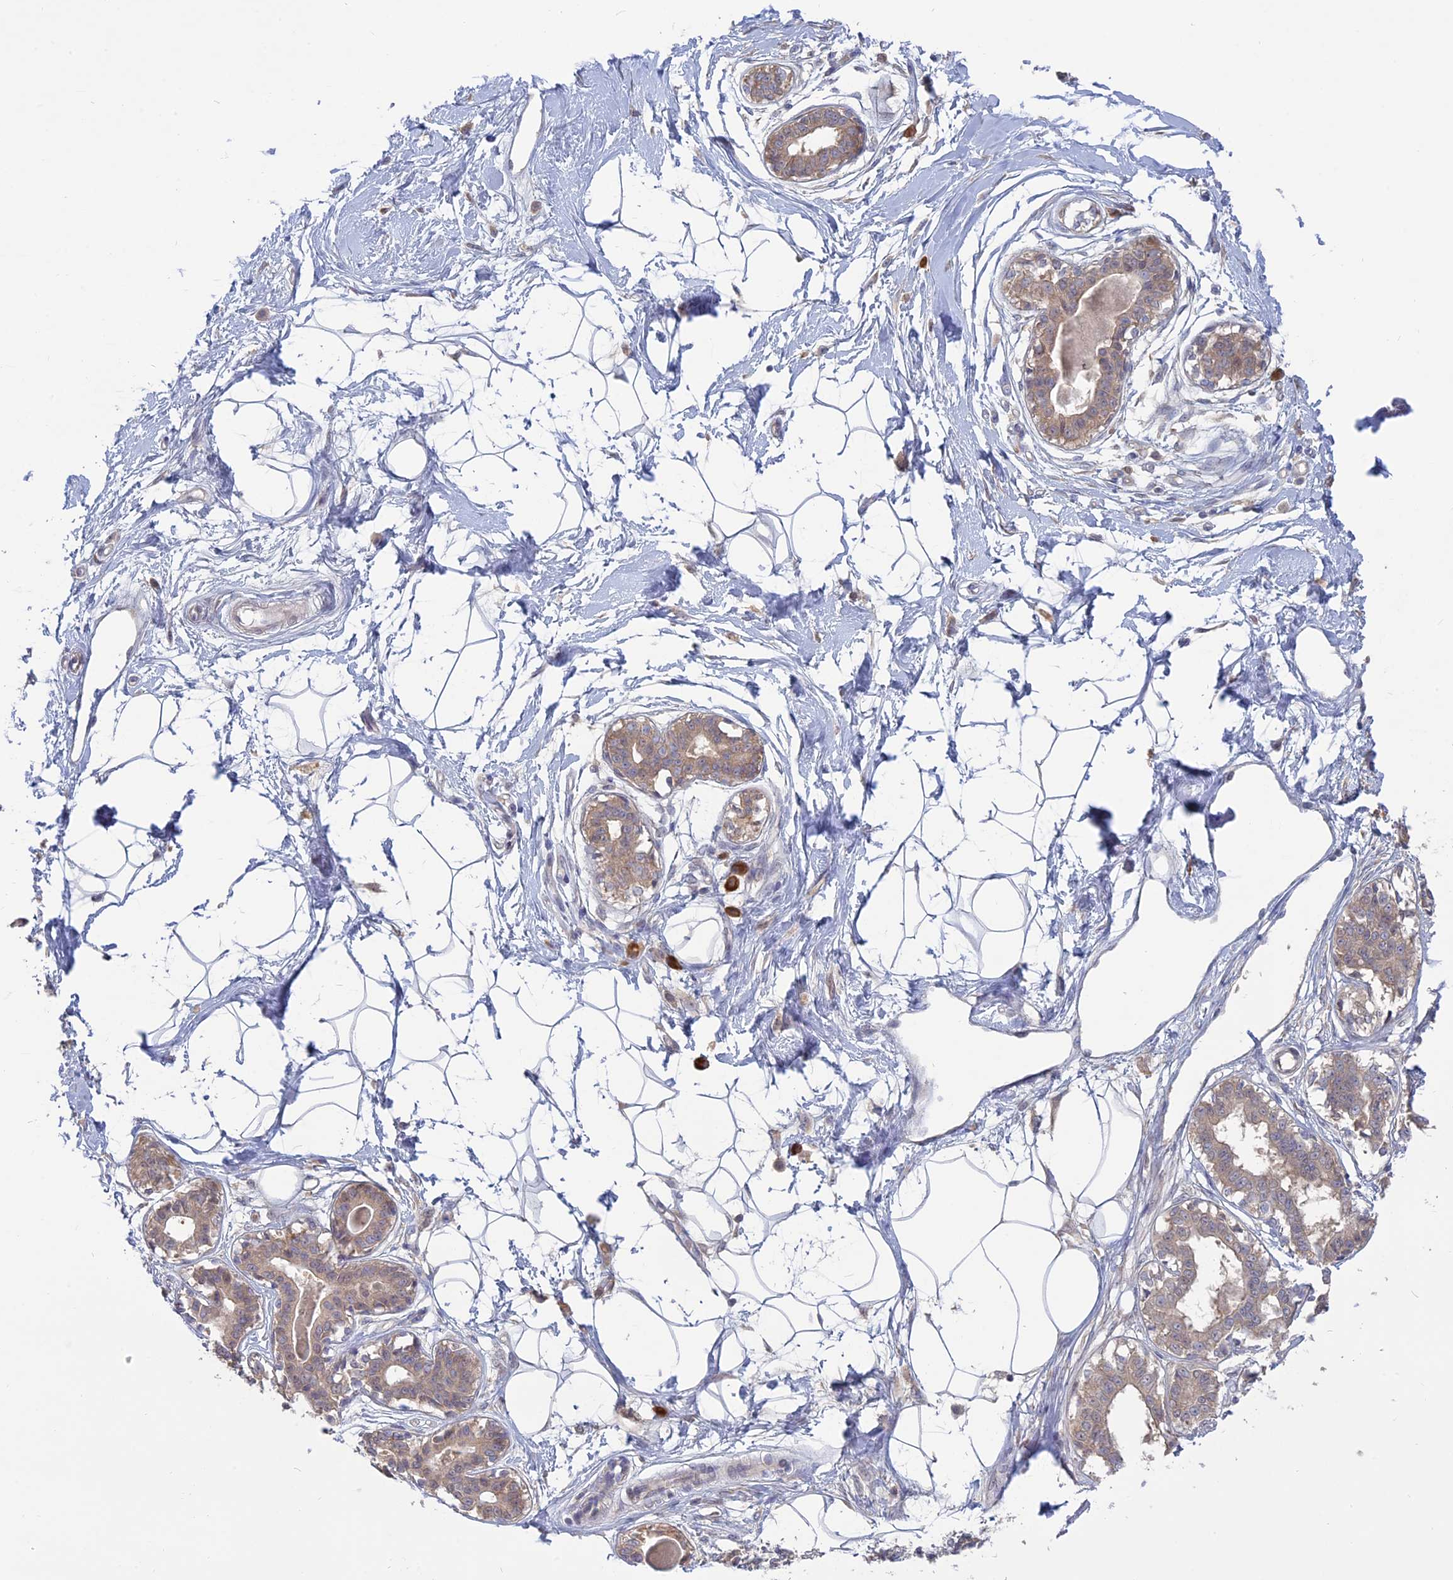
{"staining": {"intensity": "negative", "quantity": "none", "location": "none"}, "tissue": "breast", "cell_type": "Adipocytes", "image_type": "normal", "snomed": [{"axis": "morphology", "description": "Normal tissue, NOS"}, {"axis": "topography", "description": "Breast"}], "caption": "DAB (3,3'-diaminobenzidine) immunohistochemical staining of unremarkable human breast displays no significant positivity in adipocytes. The staining was performed using DAB (3,3'-diaminobenzidine) to visualize the protein expression in brown, while the nuclei were stained in blue with hematoxylin (Magnification: 20x).", "gene": "TMEM208", "patient": {"sex": "female", "age": 45}}